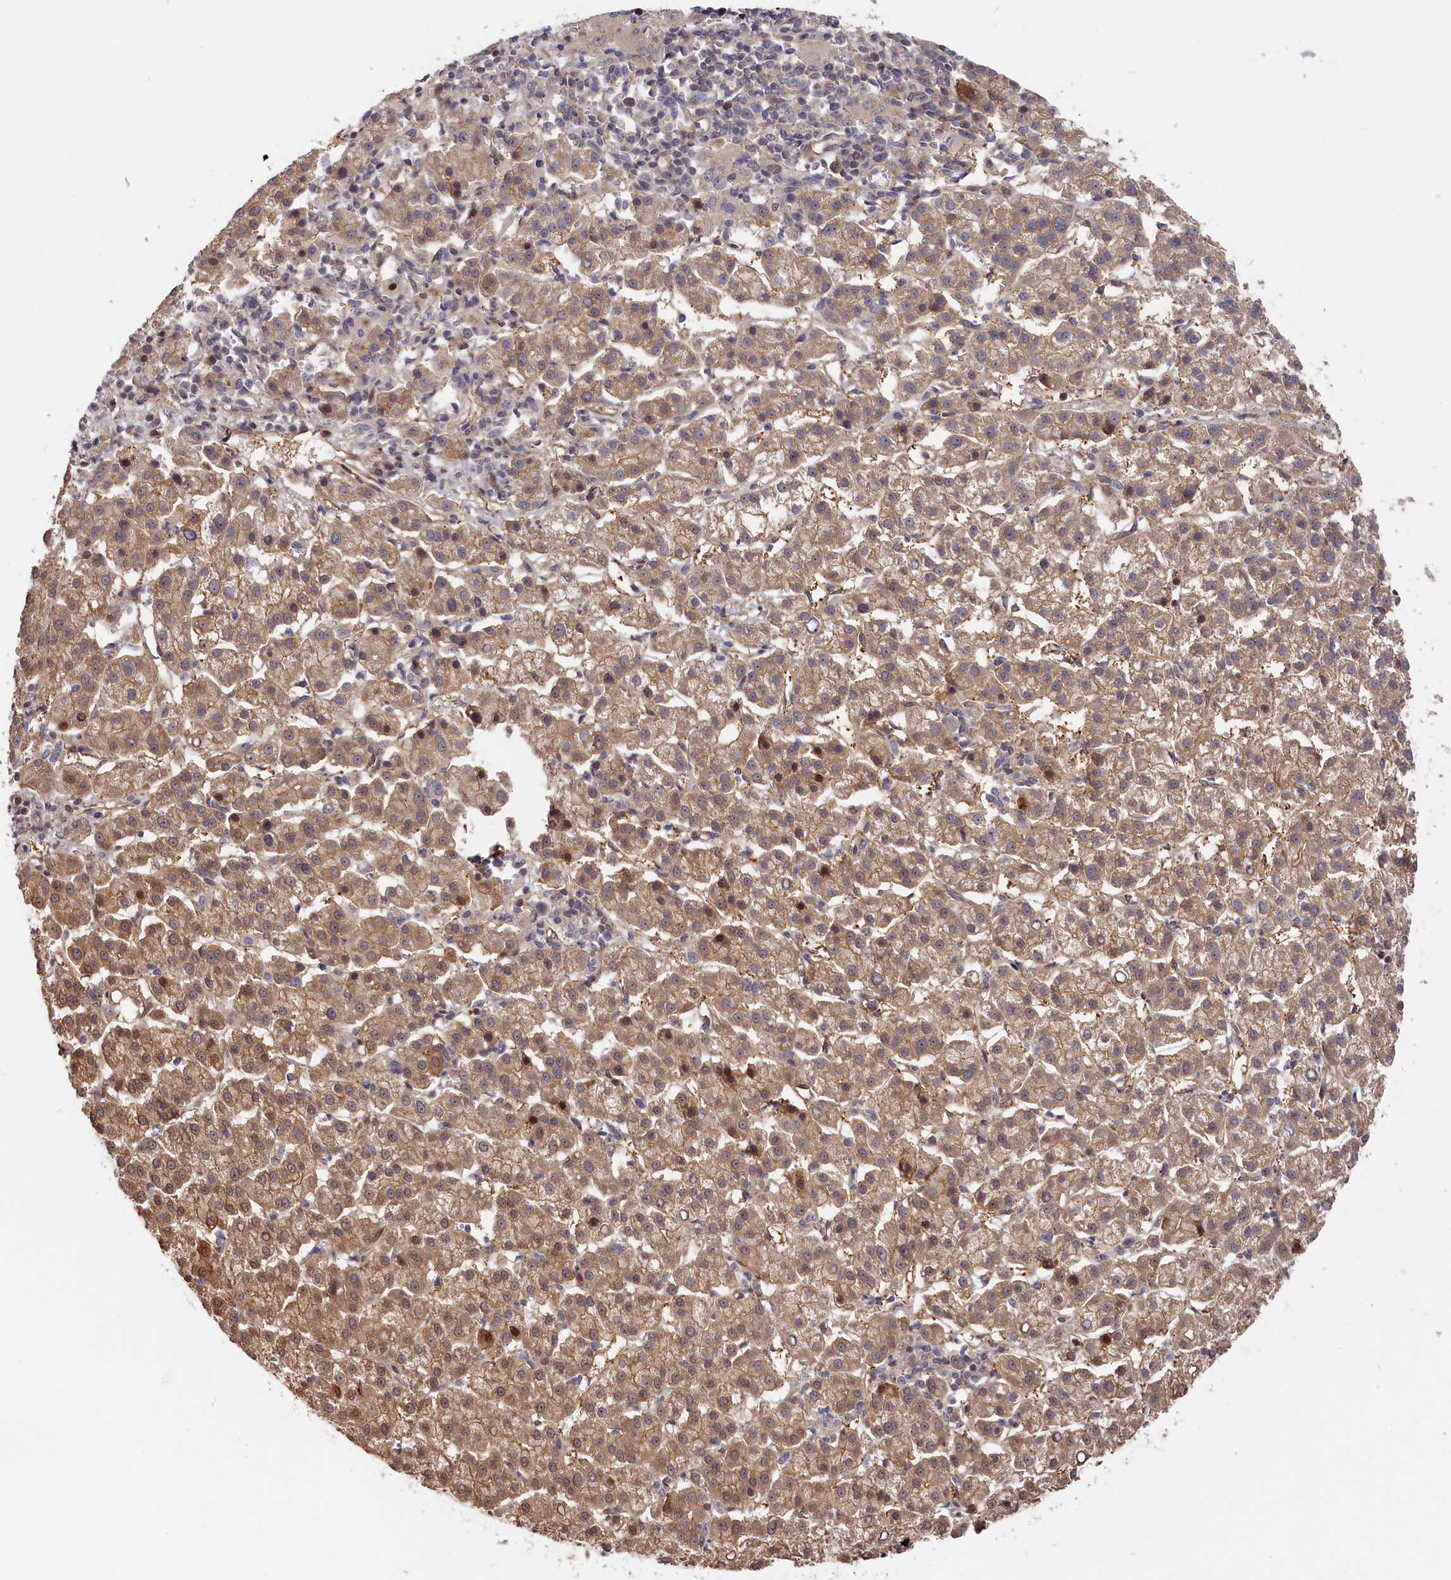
{"staining": {"intensity": "weak", "quantity": ">75%", "location": "cytoplasmic/membranous"}, "tissue": "liver cancer", "cell_type": "Tumor cells", "image_type": "cancer", "snomed": [{"axis": "morphology", "description": "Carcinoma, Hepatocellular, NOS"}, {"axis": "topography", "description": "Liver"}], "caption": "IHC image of neoplastic tissue: human liver cancer stained using immunohistochemistry (IHC) displays low levels of weak protein expression localized specifically in the cytoplasmic/membranous of tumor cells, appearing as a cytoplasmic/membranous brown color.", "gene": "CEP44", "patient": {"sex": "female", "age": 58}}